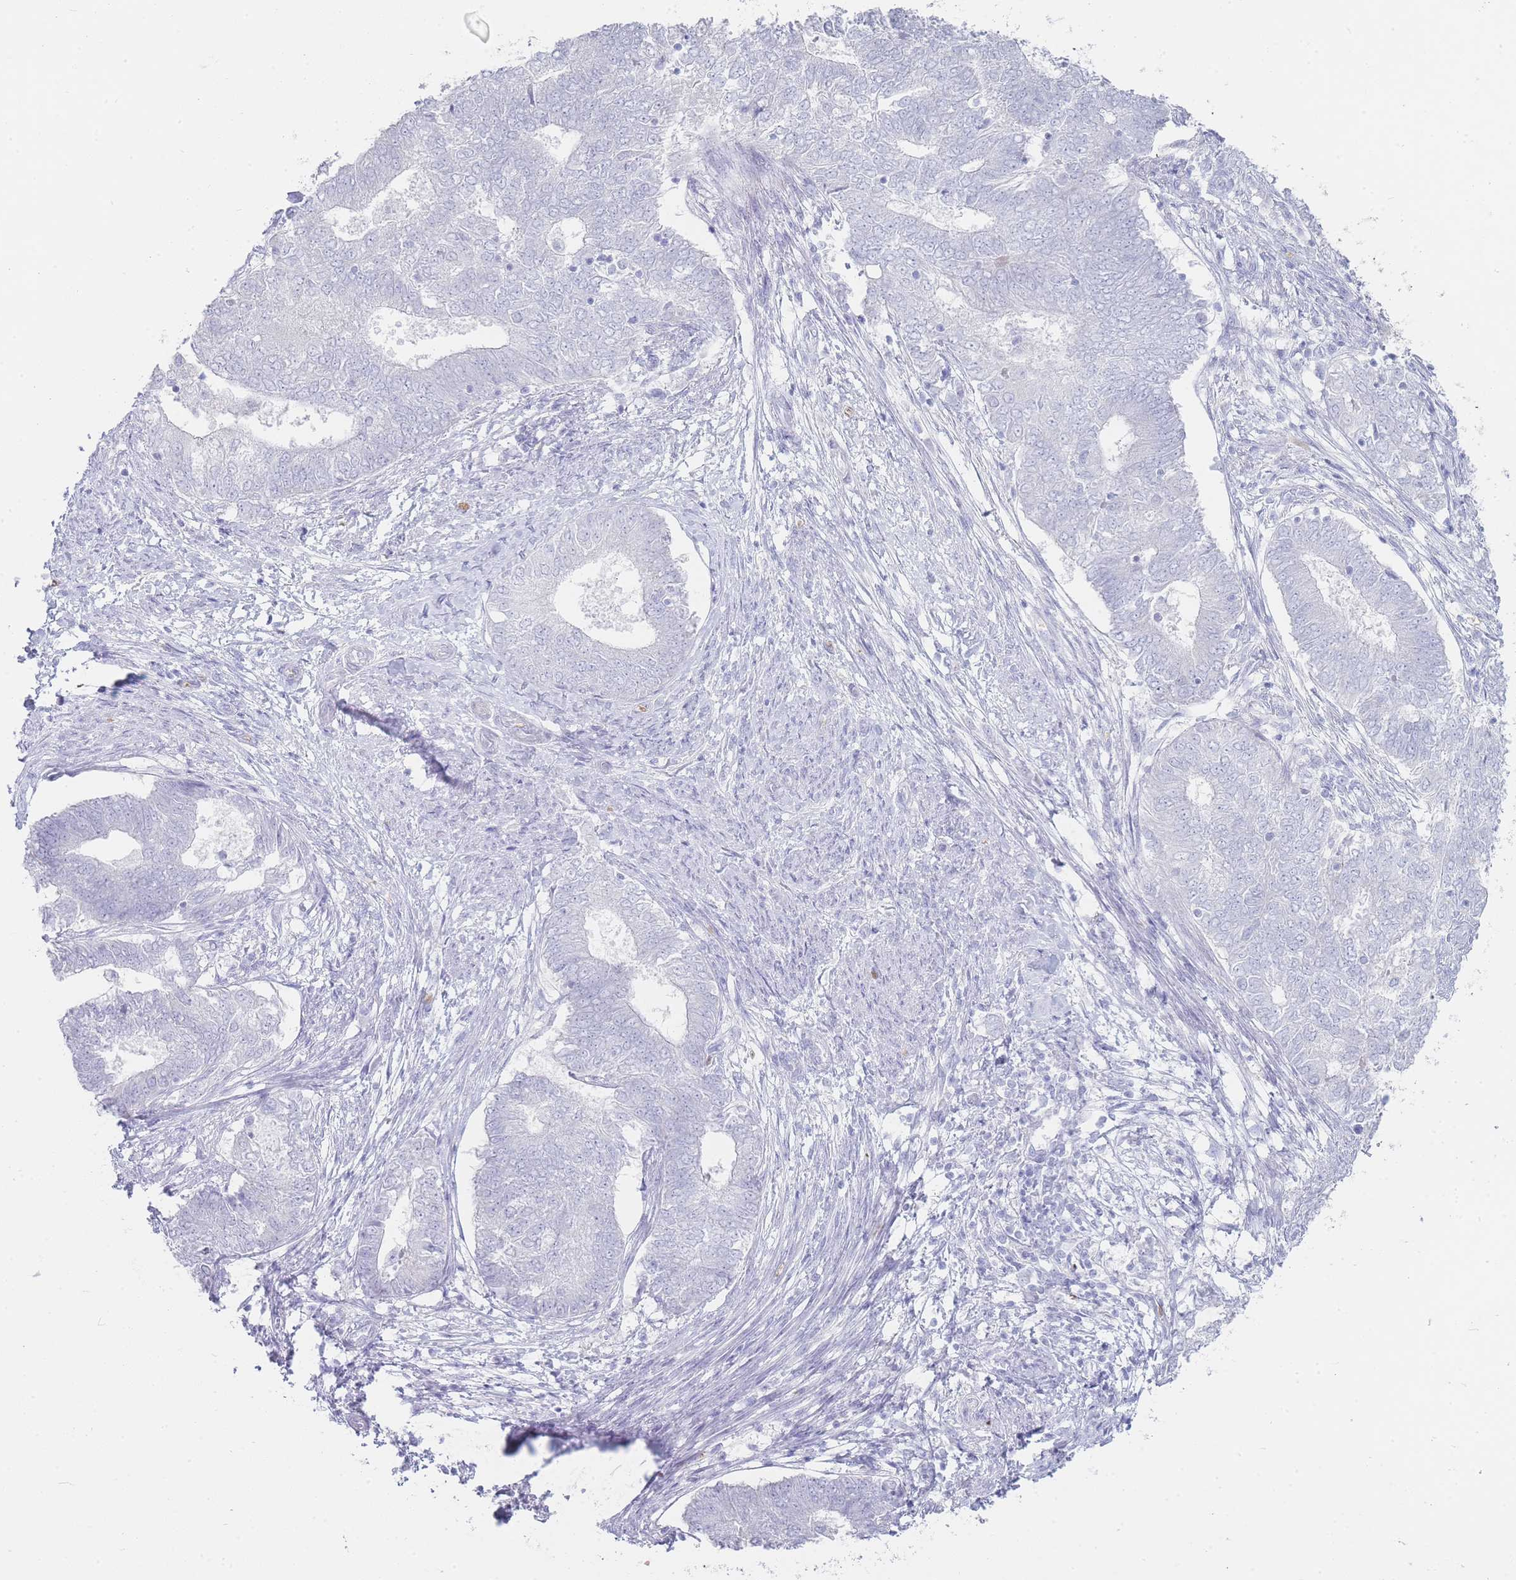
{"staining": {"intensity": "negative", "quantity": "none", "location": "none"}, "tissue": "endometrial cancer", "cell_type": "Tumor cells", "image_type": "cancer", "snomed": [{"axis": "morphology", "description": "Adenocarcinoma, NOS"}, {"axis": "topography", "description": "Endometrium"}], "caption": "Micrograph shows no protein positivity in tumor cells of endometrial cancer tissue. (Brightfield microscopy of DAB (3,3'-diaminobenzidine) immunohistochemistry at high magnification).", "gene": "HBG2", "patient": {"sex": "female", "age": 62}}